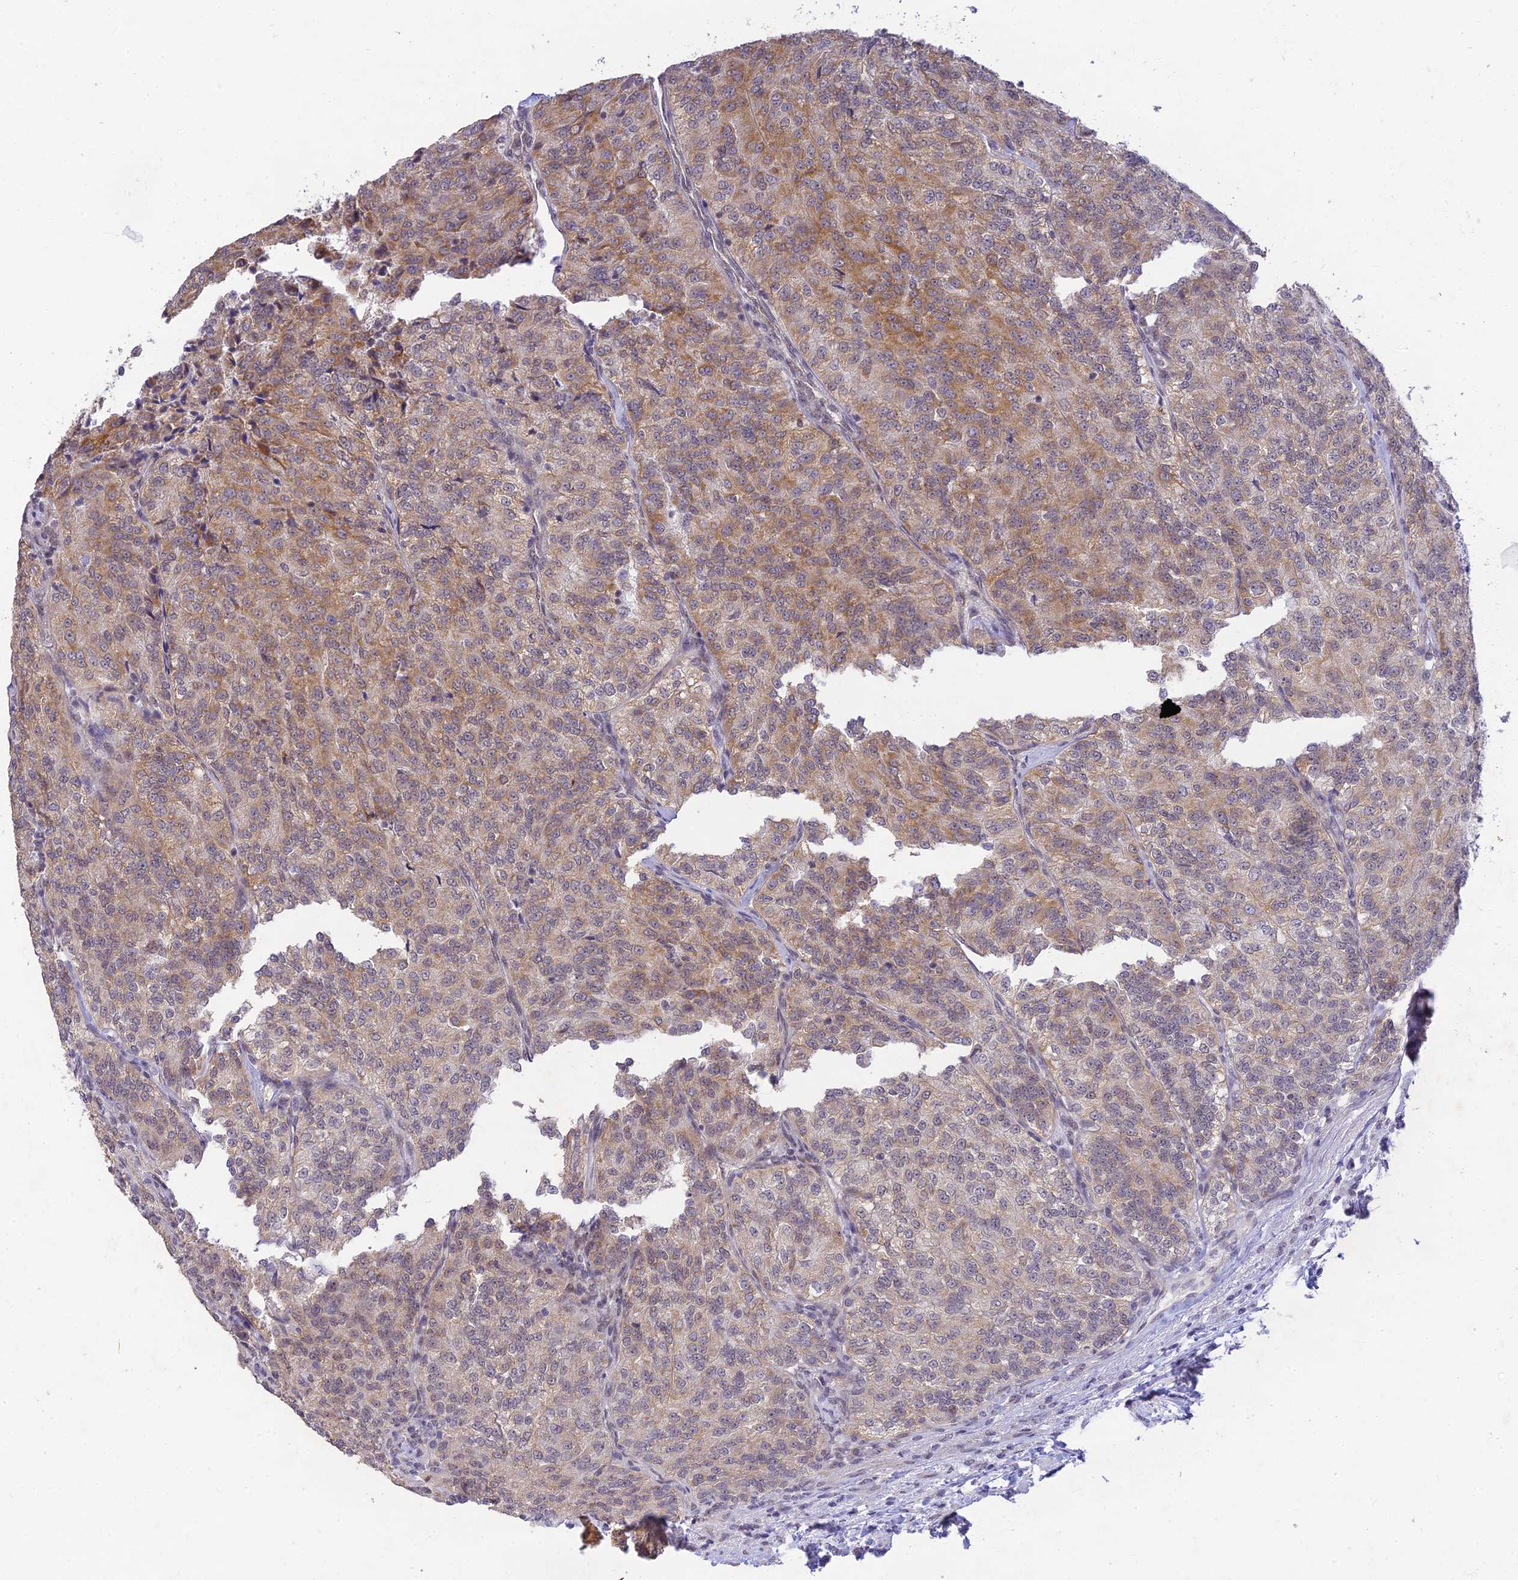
{"staining": {"intensity": "moderate", "quantity": ">75%", "location": "cytoplasmic/membranous"}, "tissue": "renal cancer", "cell_type": "Tumor cells", "image_type": "cancer", "snomed": [{"axis": "morphology", "description": "Adenocarcinoma, NOS"}, {"axis": "topography", "description": "Kidney"}], "caption": "High-magnification brightfield microscopy of renal cancer (adenocarcinoma) stained with DAB (brown) and counterstained with hematoxylin (blue). tumor cells exhibit moderate cytoplasmic/membranous staining is appreciated in about>75% of cells.", "gene": "MICOS13", "patient": {"sex": "female", "age": 63}}